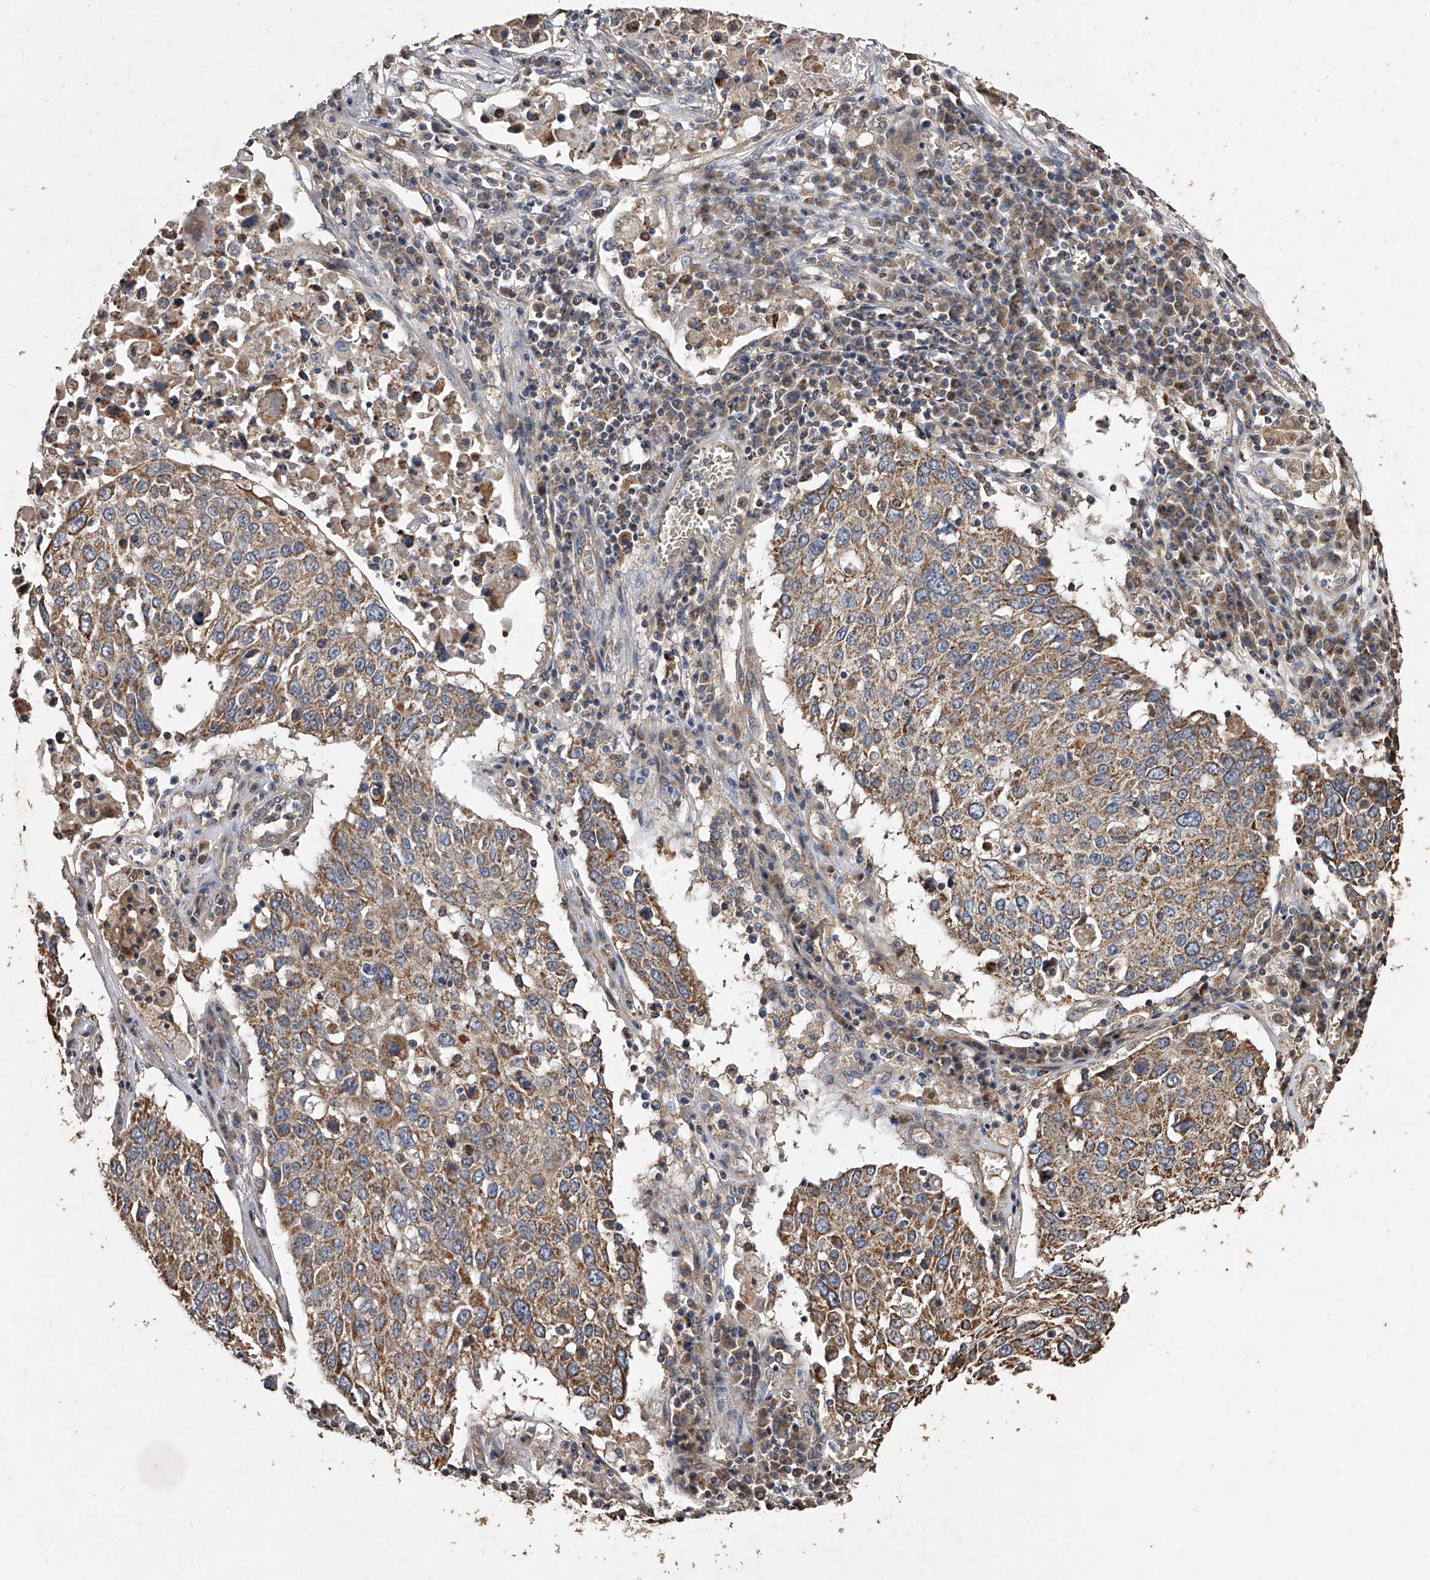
{"staining": {"intensity": "moderate", "quantity": ">75%", "location": "cytoplasmic/membranous"}, "tissue": "lung cancer", "cell_type": "Tumor cells", "image_type": "cancer", "snomed": [{"axis": "morphology", "description": "Squamous cell carcinoma, NOS"}, {"axis": "topography", "description": "Lung"}], "caption": "The micrograph displays immunohistochemical staining of lung squamous cell carcinoma. There is moderate cytoplasmic/membranous expression is appreciated in about >75% of tumor cells.", "gene": "LTV1", "patient": {"sex": "male", "age": 65}}